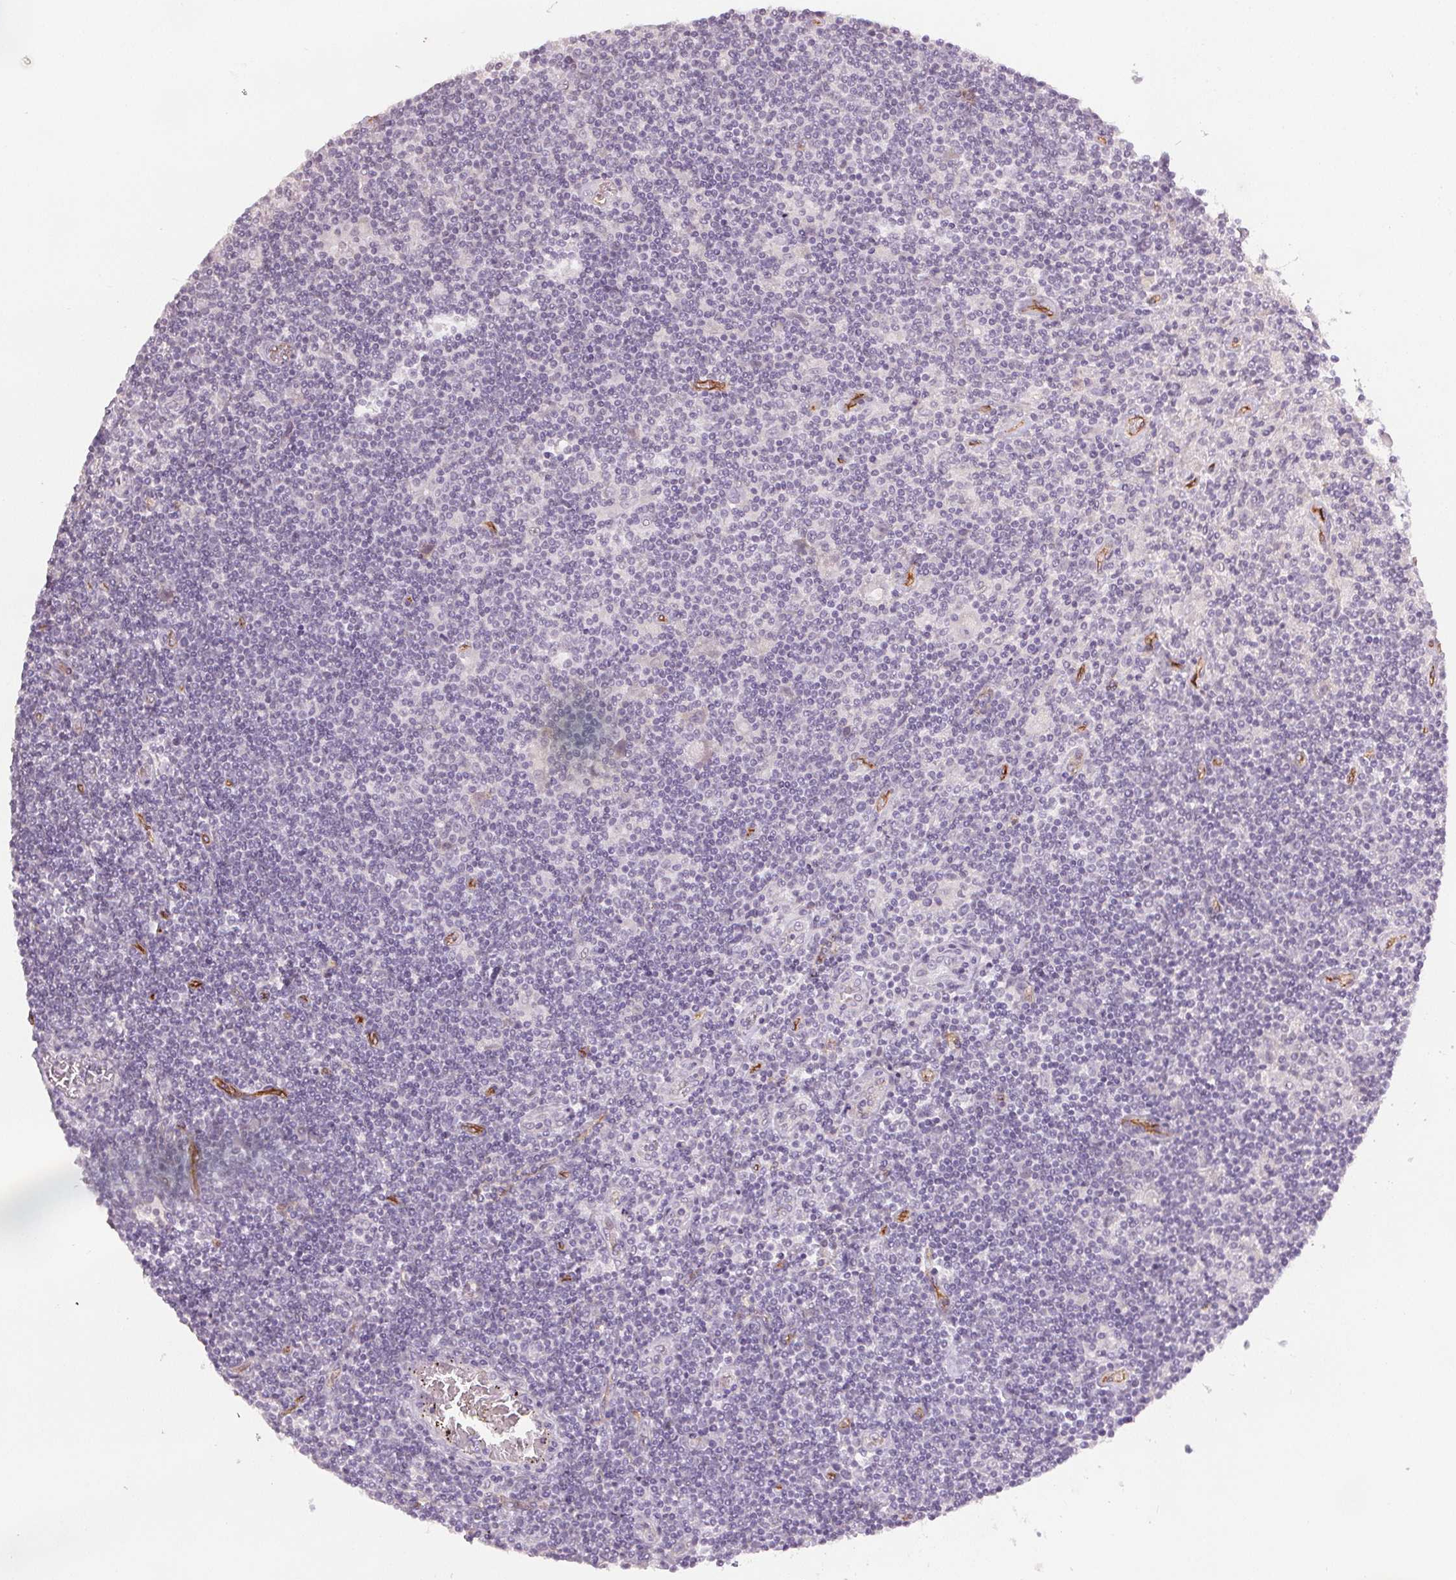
{"staining": {"intensity": "negative", "quantity": "none", "location": "none"}, "tissue": "lymphoma", "cell_type": "Tumor cells", "image_type": "cancer", "snomed": [{"axis": "morphology", "description": "Hodgkin's disease, NOS"}, {"axis": "topography", "description": "Lymph node"}], "caption": "IHC of Hodgkin's disease exhibits no staining in tumor cells.", "gene": "PODXL", "patient": {"sex": "male", "age": 40}}